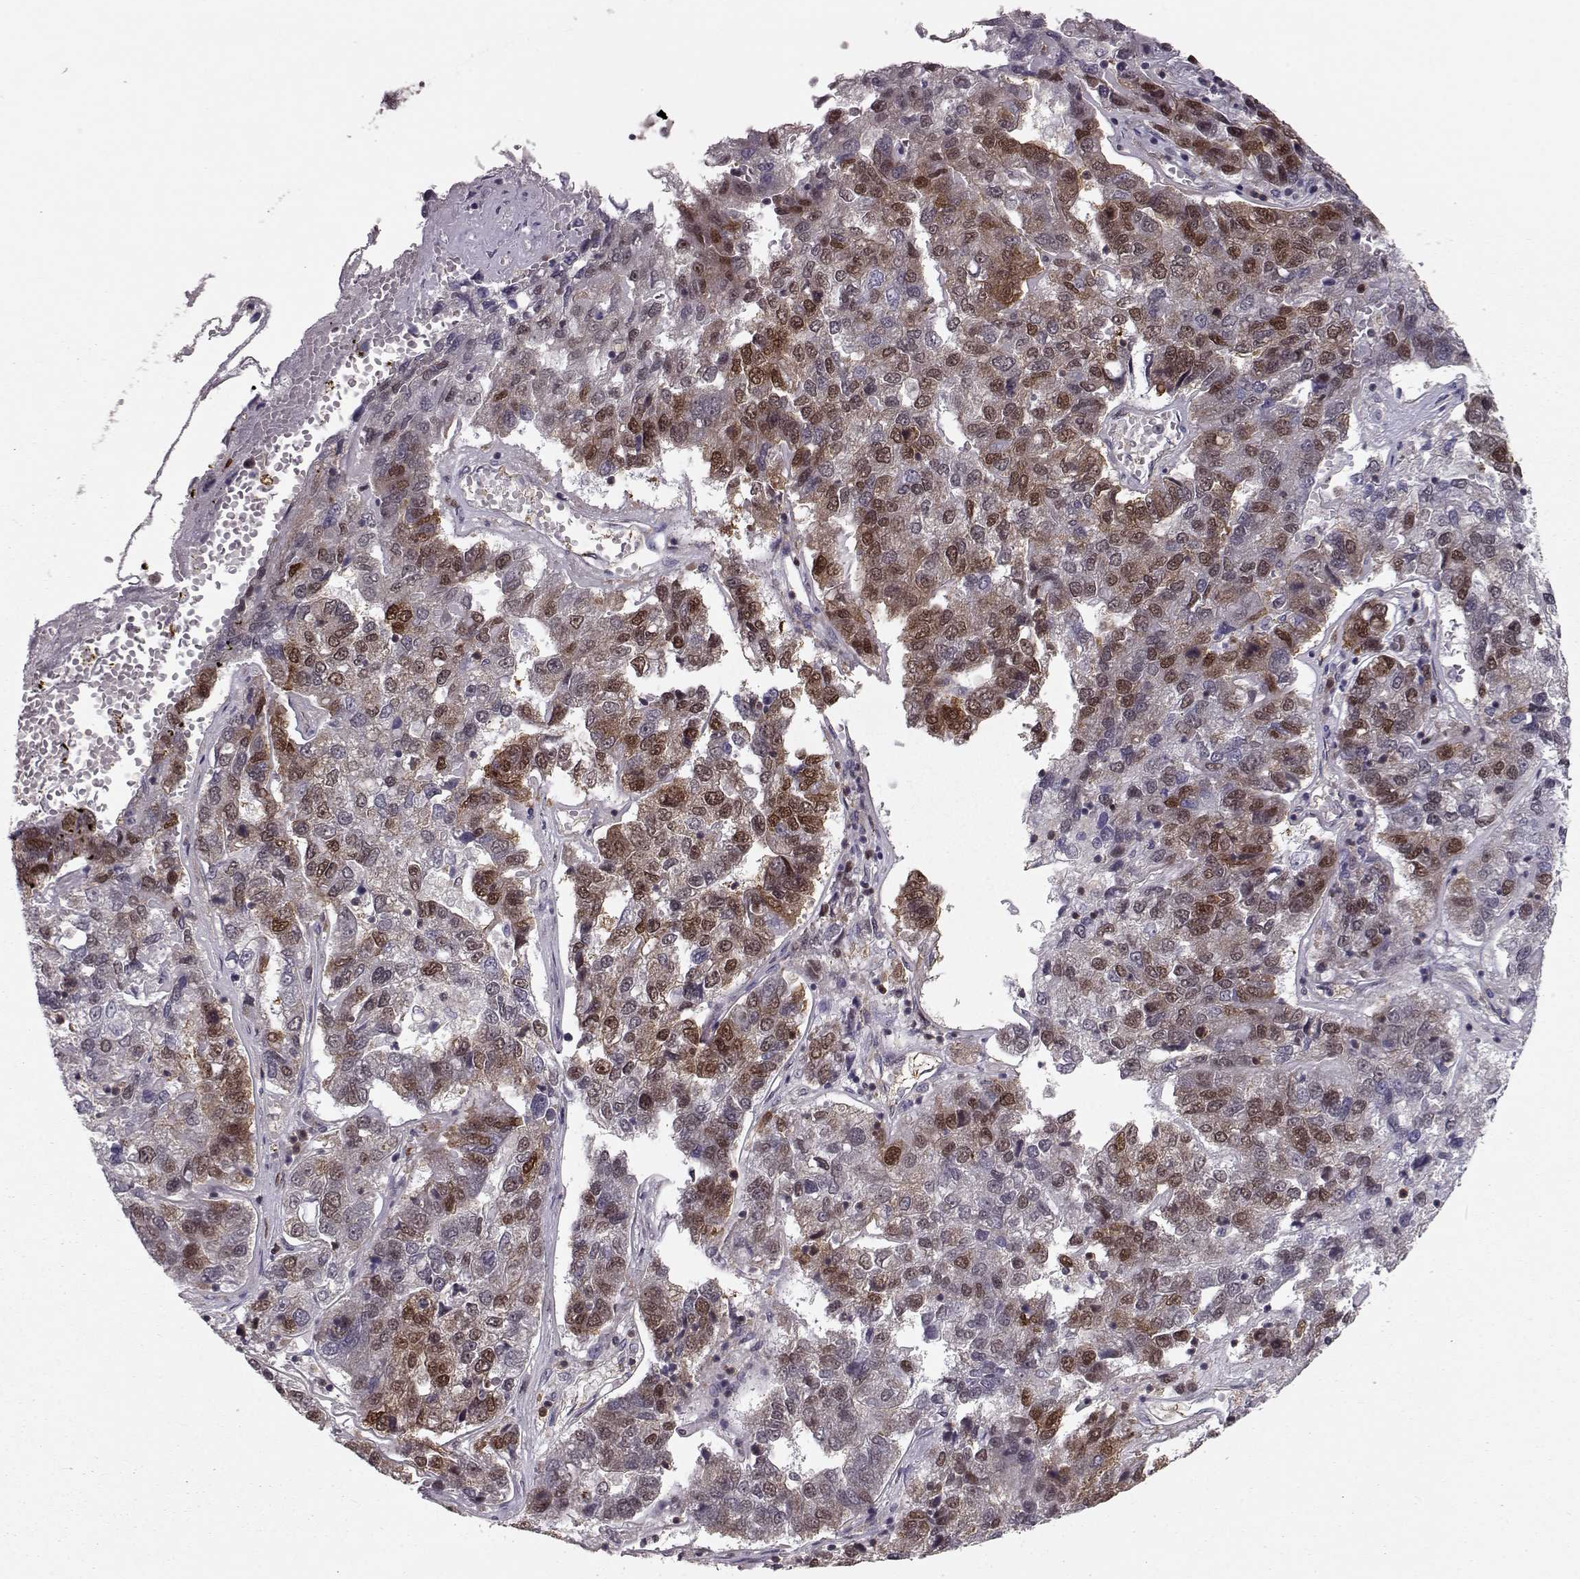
{"staining": {"intensity": "strong", "quantity": "25%-75%", "location": "cytoplasmic/membranous,nuclear"}, "tissue": "pancreatic cancer", "cell_type": "Tumor cells", "image_type": "cancer", "snomed": [{"axis": "morphology", "description": "Adenocarcinoma, NOS"}, {"axis": "topography", "description": "Pancreas"}], "caption": "Human pancreatic cancer (adenocarcinoma) stained for a protein (brown) shows strong cytoplasmic/membranous and nuclear positive staining in approximately 25%-75% of tumor cells.", "gene": "RANBP1", "patient": {"sex": "female", "age": 61}}